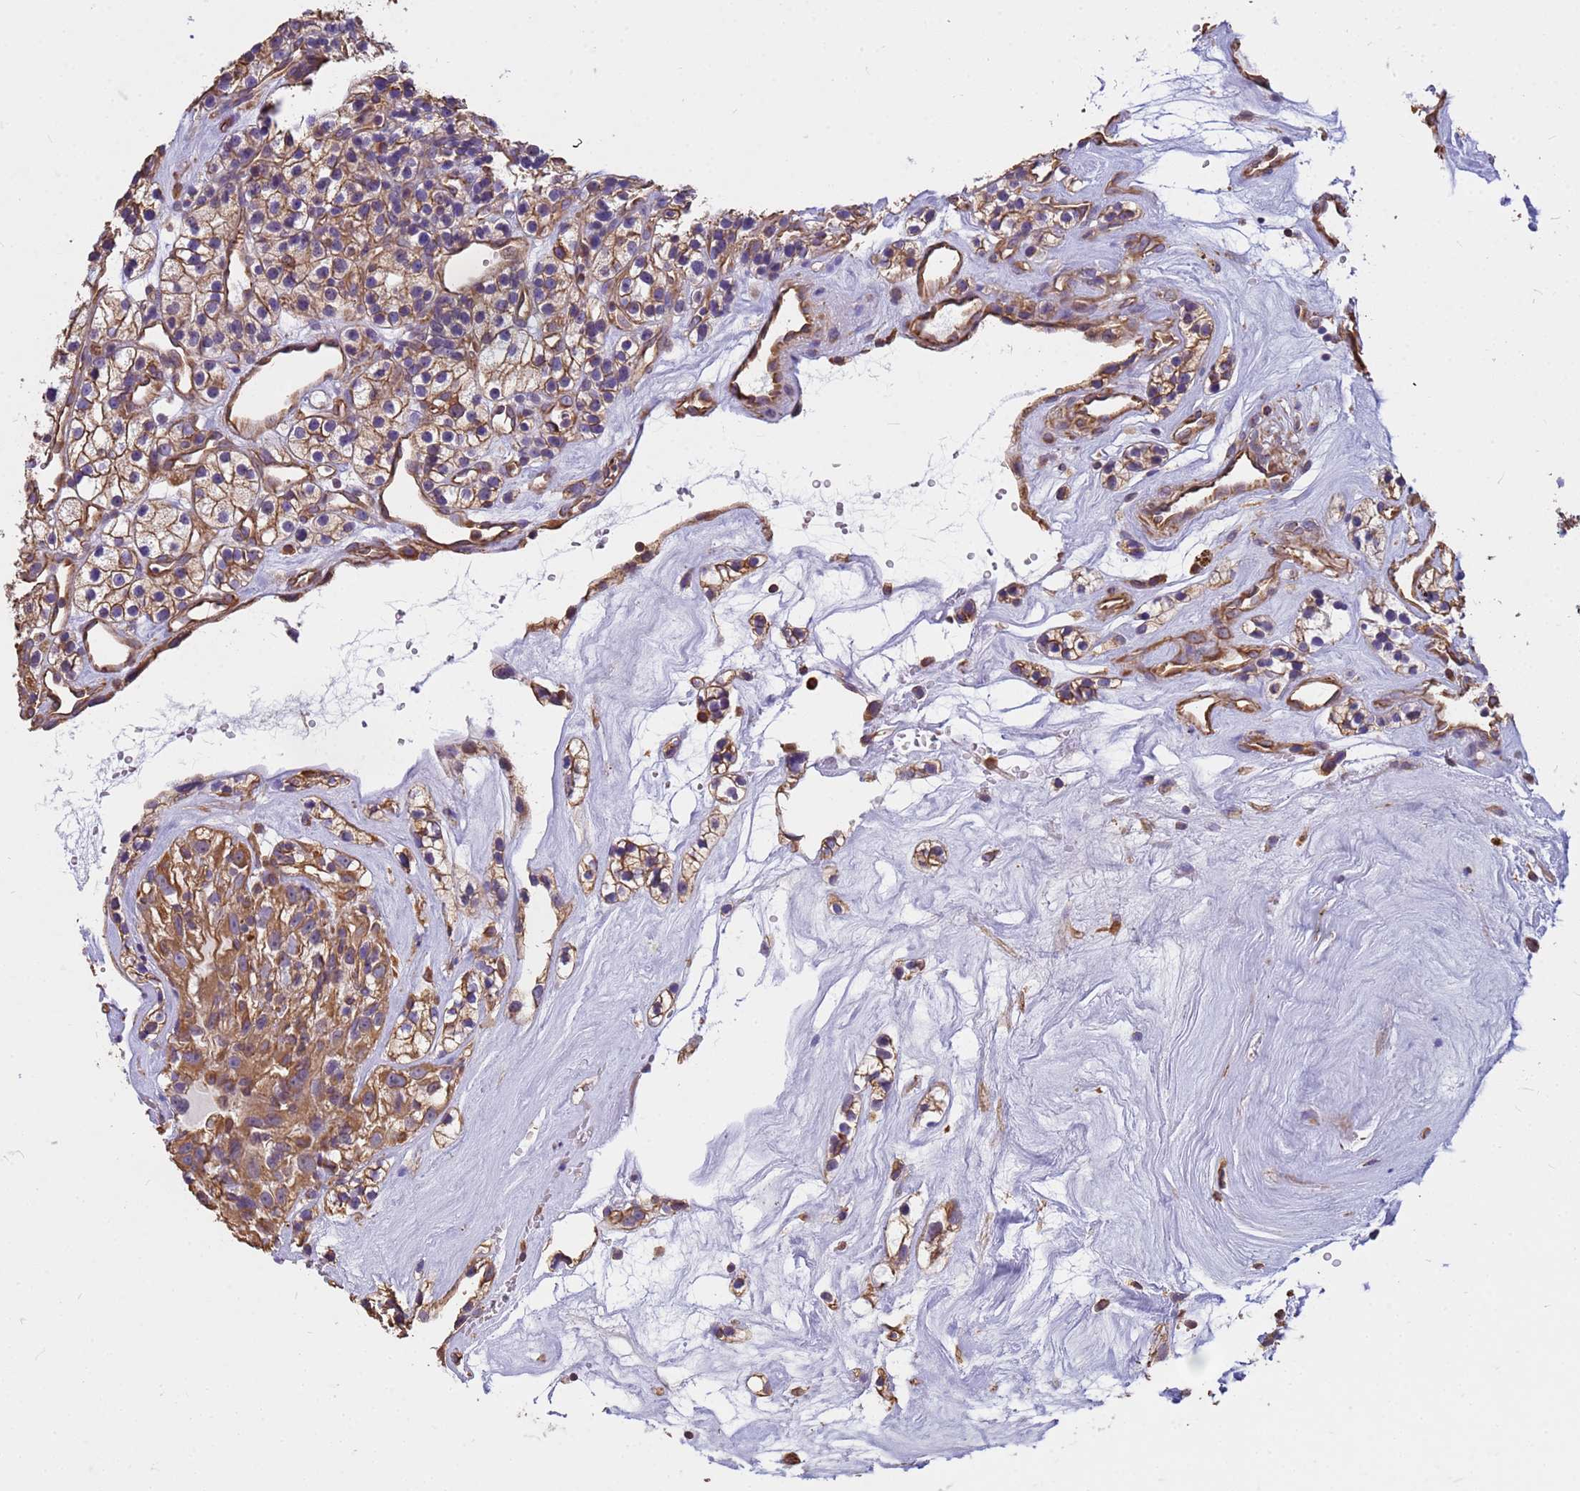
{"staining": {"intensity": "moderate", "quantity": ">75%", "location": "cytoplasmic/membranous"}, "tissue": "renal cancer", "cell_type": "Tumor cells", "image_type": "cancer", "snomed": [{"axis": "morphology", "description": "Adenocarcinoma, NOS"}, {"axis": "topography", "description": "Kidney"}], "caption": "Human renal cancer (adenocarcinoma) stained for a protein (brown) displays moderate cytoplasmic/membranous positive positivity in approximately >75% of tumor cells.", "gene": "TCEAL3", "patient": {"sex": "female", "age": 57}}